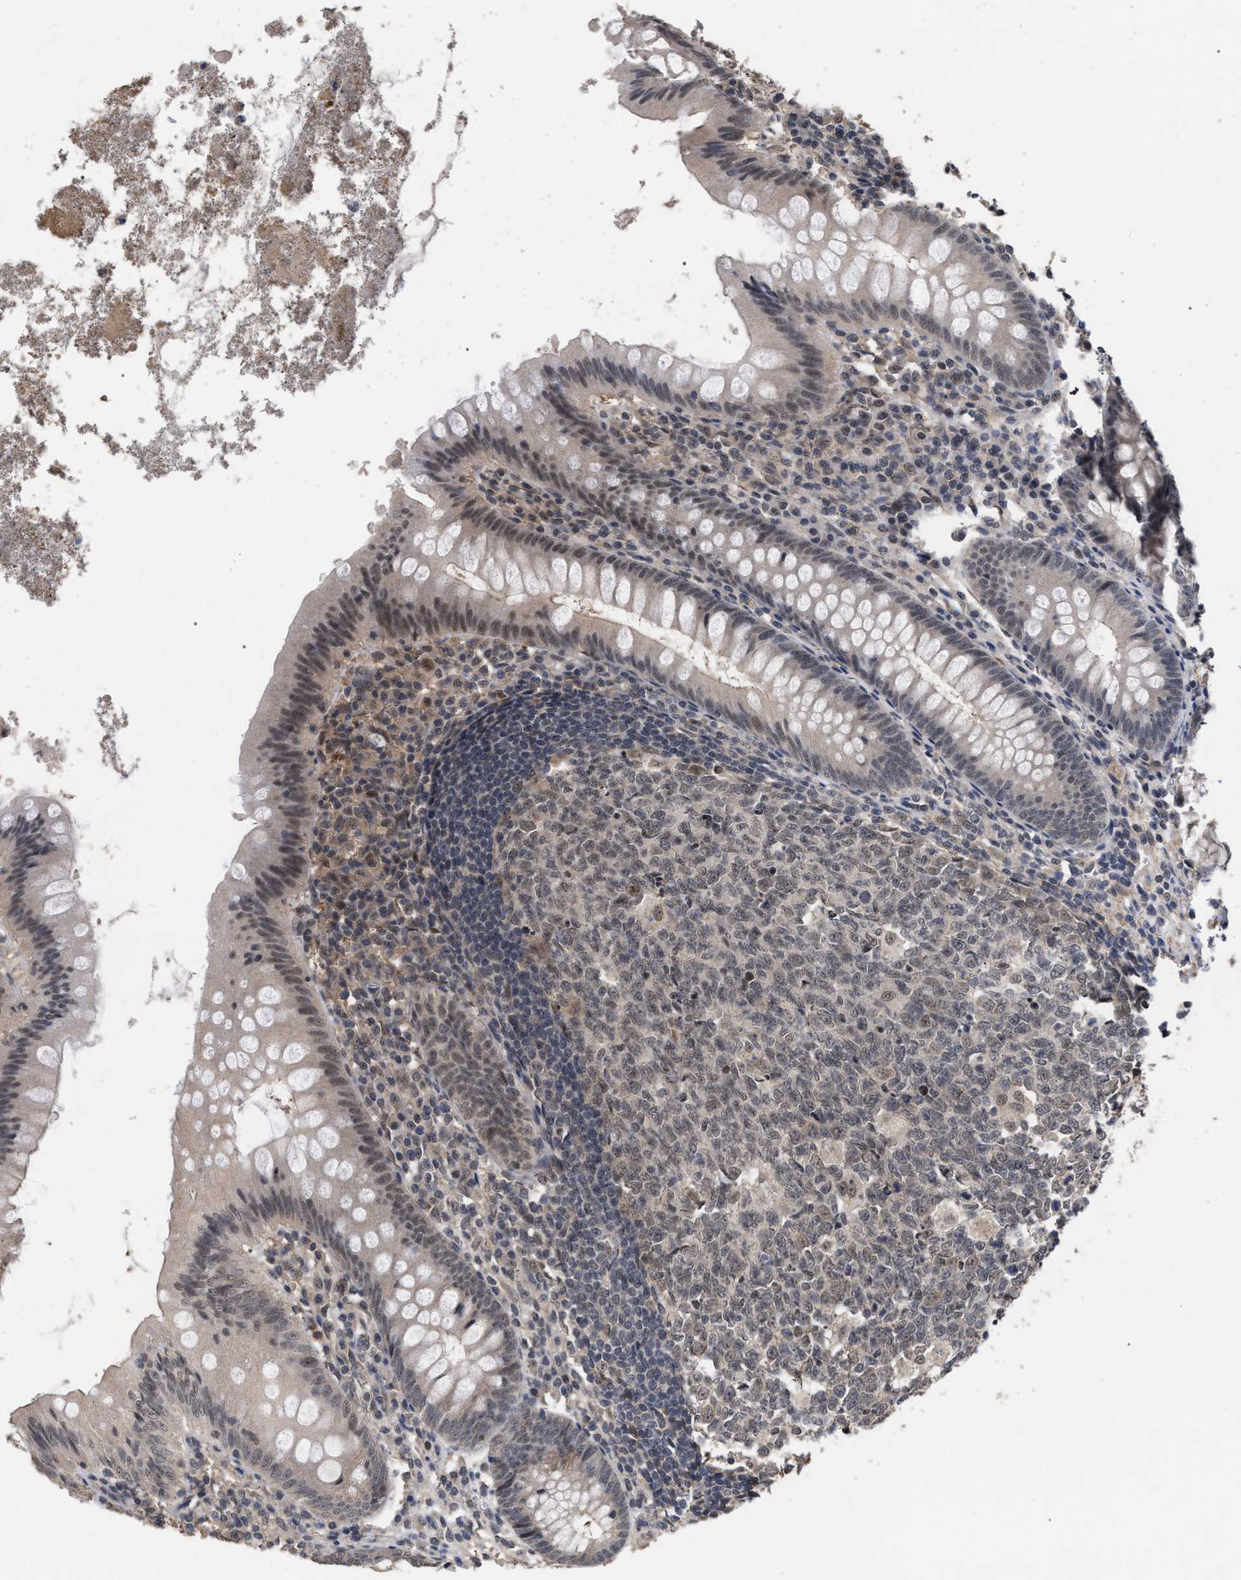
{"staining": {"intensity": "weak", "quantity": ">75%", "location": "nuclear"}, "tissue": "appendix", "cell_type": "Glandular cells", "image_type": "normal", "snomed": [{"axis": "morphology", "description": "Normal tissue, NOS"}, {"axis": "topography", "description": "Appendix"}], "caption": "Protein staining by IHC exhibits weak nuclear expression in approximately >75% of glandular cells in normal appendix.", "gene": "JAZF1", "patient": {"sex": "male", "age": 56}}